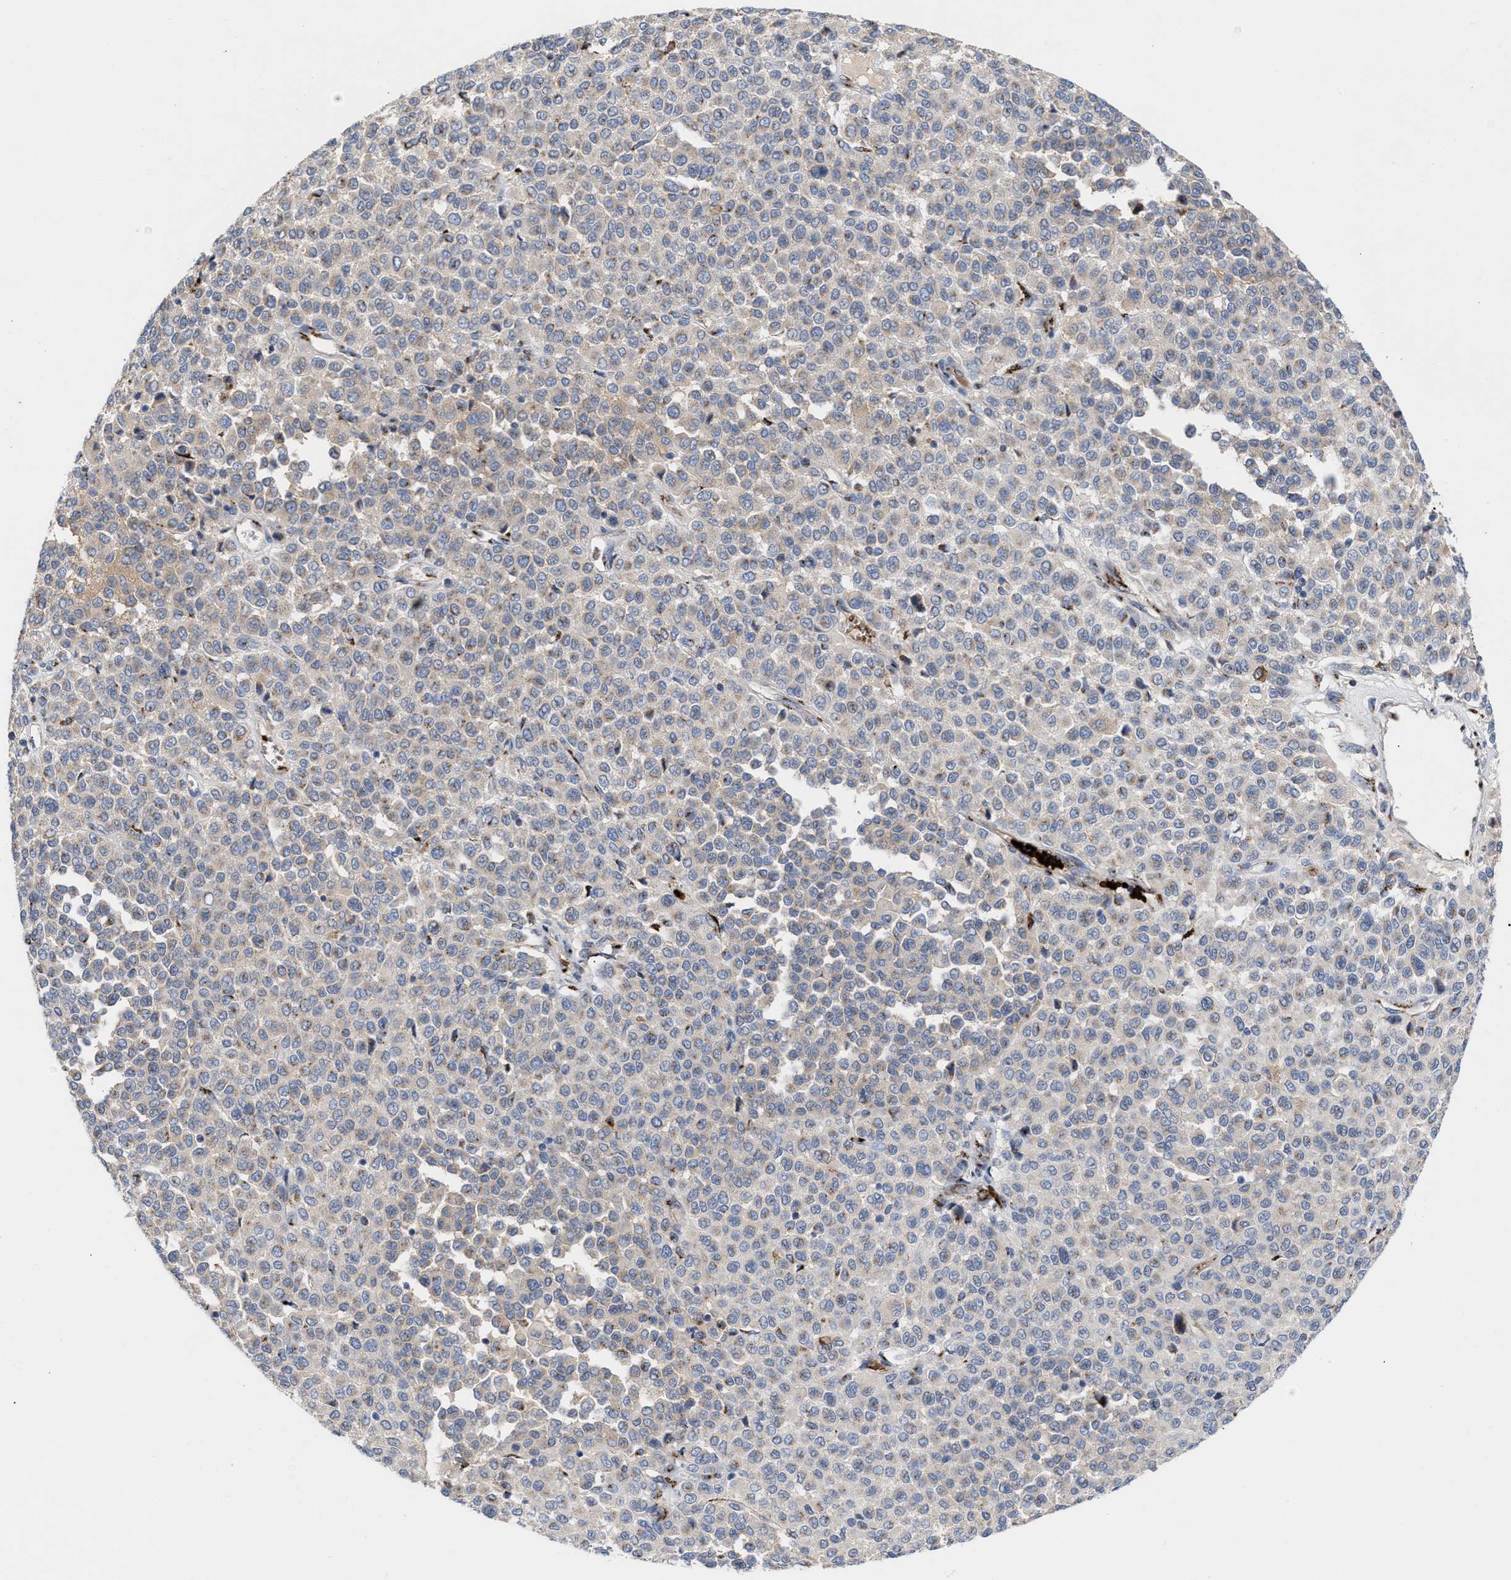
{"staining": {"intensity": "negative", "quantity": "none", "location": "none"}, "tissue": "melanoma", "cell_type": "Tumor cells", "image_type": "cancer", "snomed": [{"axis": "morphology", "description": "Malignant melanoma, Metastatic site"}, {"axis": "topography", "description": "Pancreas"}], "caption": "A high-resolution photomicrograph shows immunohistochemistry (IHC) staining of melanoma, which demonstrates no significant expression in tumor cells.", "gene": "CCL2", "patient": {"sex": "female", "age": 30}}